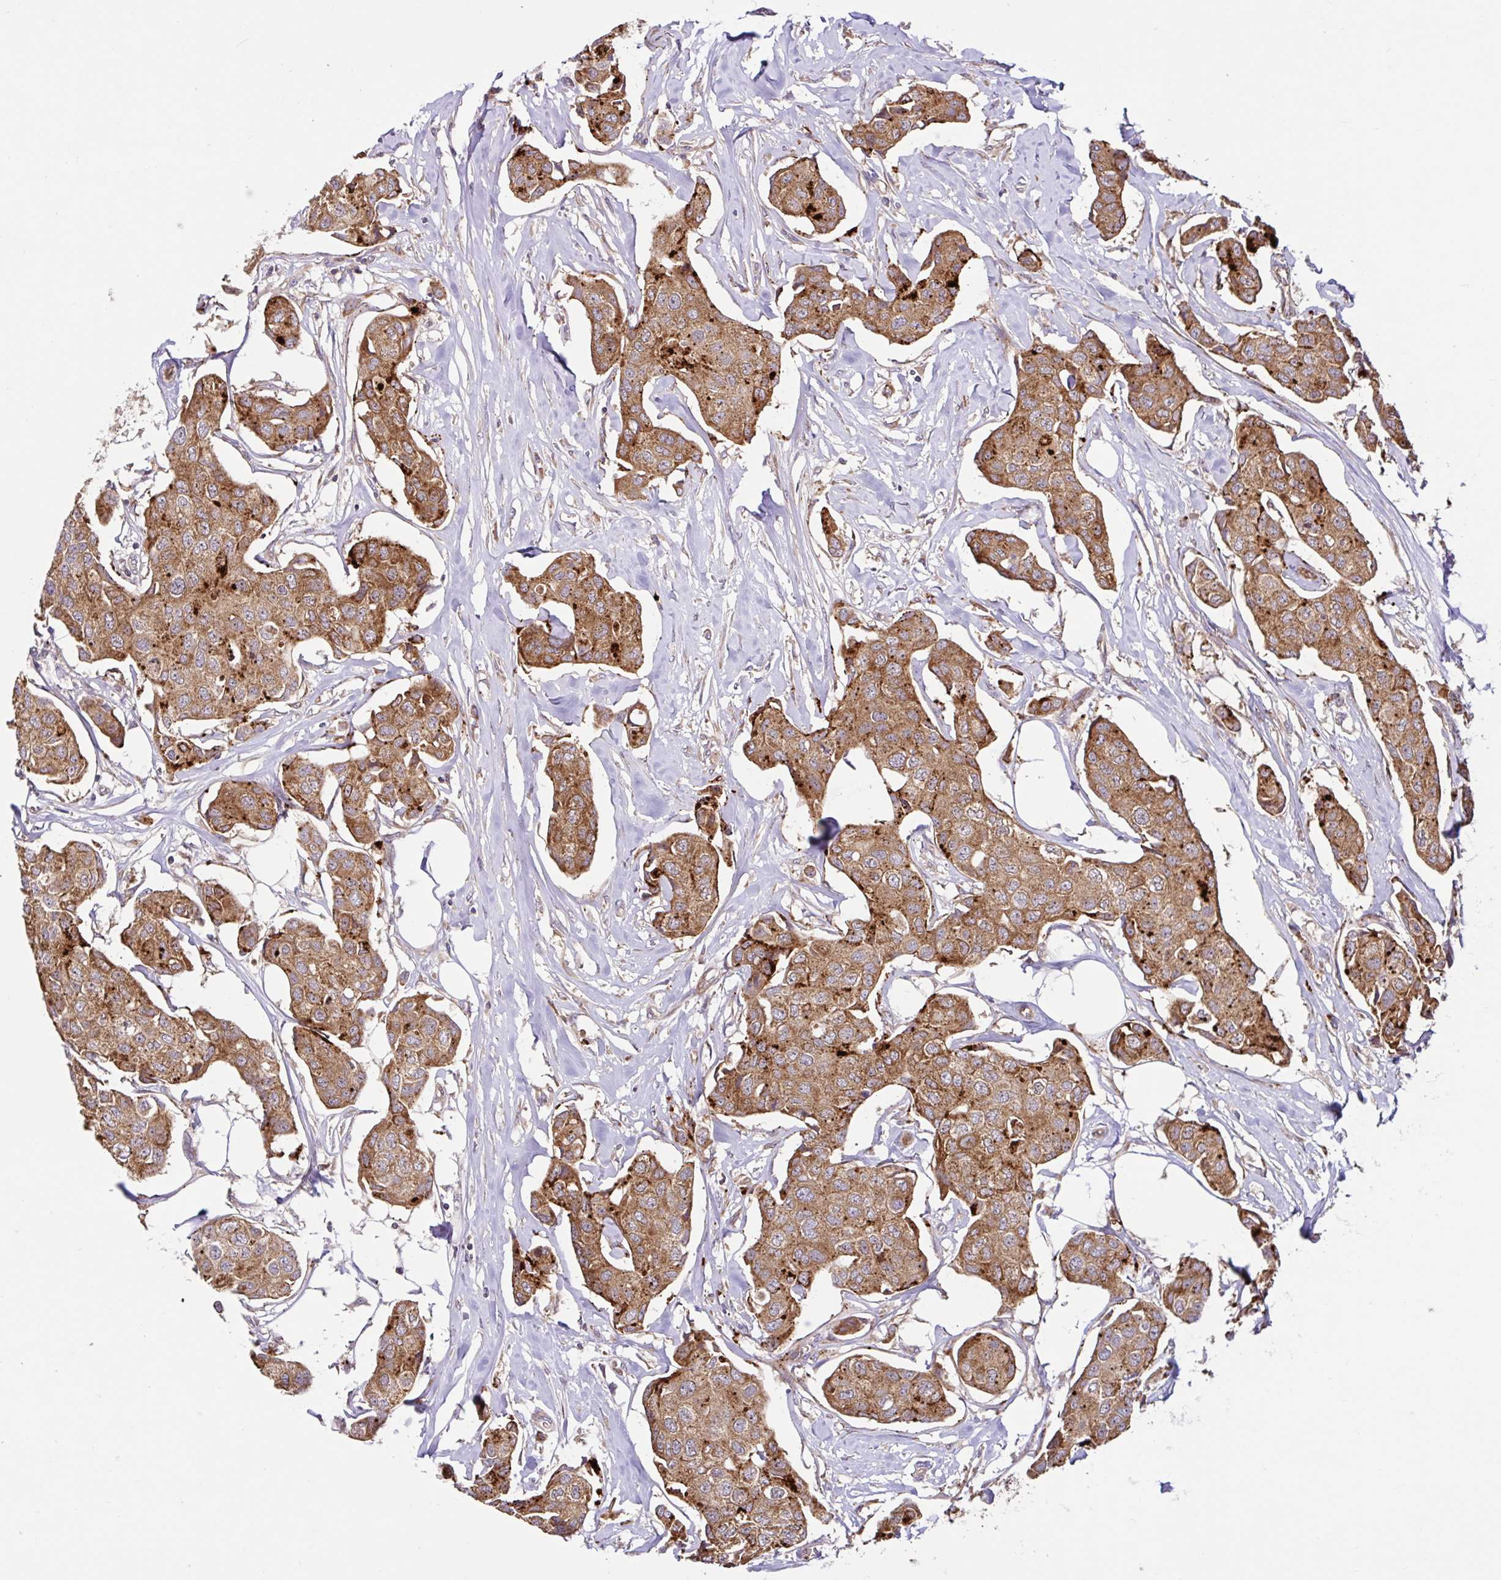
{"staining": {"intensity": "moderate", "quantity": ">75%", "location": "cytoplasmic/membranous"}, "tissue": "breast cancer", "cell_type": "Tumor cells", "image_type": "cancer", "snomed": [{"axis": "morphology", "description": "Duct carcinoma"}, {"axis": "topography", "description": "Breast"}, {"axis": "topography", "description": "Lymph node"}], "caption": "Protein expression by immunohistochemistry (IHC) exhibits moderate cytoplasmic/membranous positivity in about >75% of tumor cells in breast cancer (intraductal carcinoma).", "gene": "NTPCR", "patient": {"sex": "female", "age": 80}}